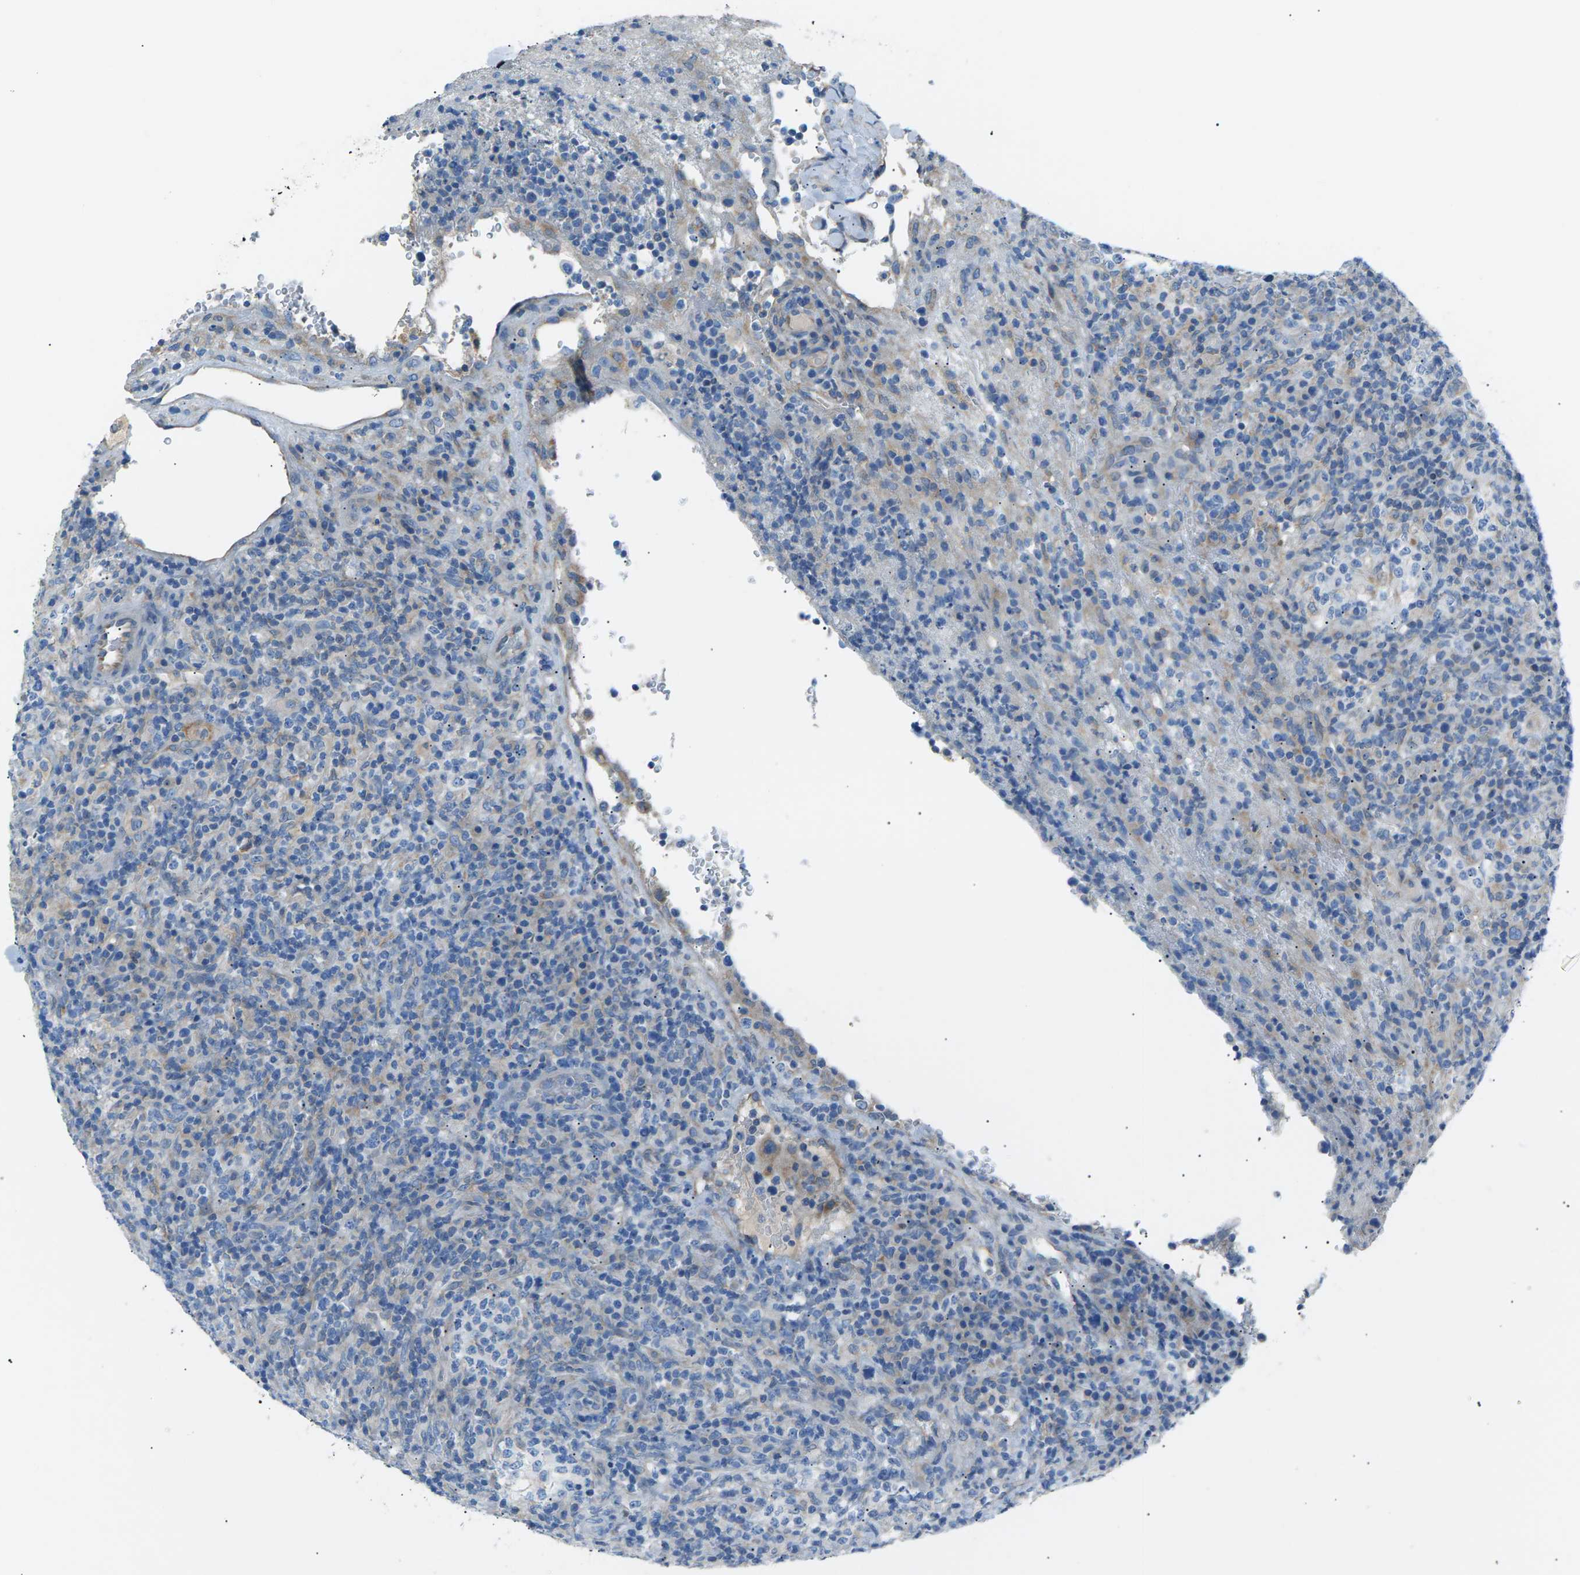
{"staining": {"intensity": "negative", "quantity": "none", "location": "none"}, "tissue": "lymphoma", "cell_type": "Tumor cells", "image_type": "cancer", "snomed": [{"axis": "morphology", "description": "Malignant lymphoma, non-Hodgkin's type, High grade"}, {"axis": "topography", "description": "Lymph node"}], "caption": "Immunohistochemistry photomicrograph of neoplastic tissue: human lymphoma stained with DAB (3,3'-diaminobenzidine) reveals no significant protein staining in tumor cells.", "gene": "ZDHHC24", "patient": {"sex": "female", "age": 76}}